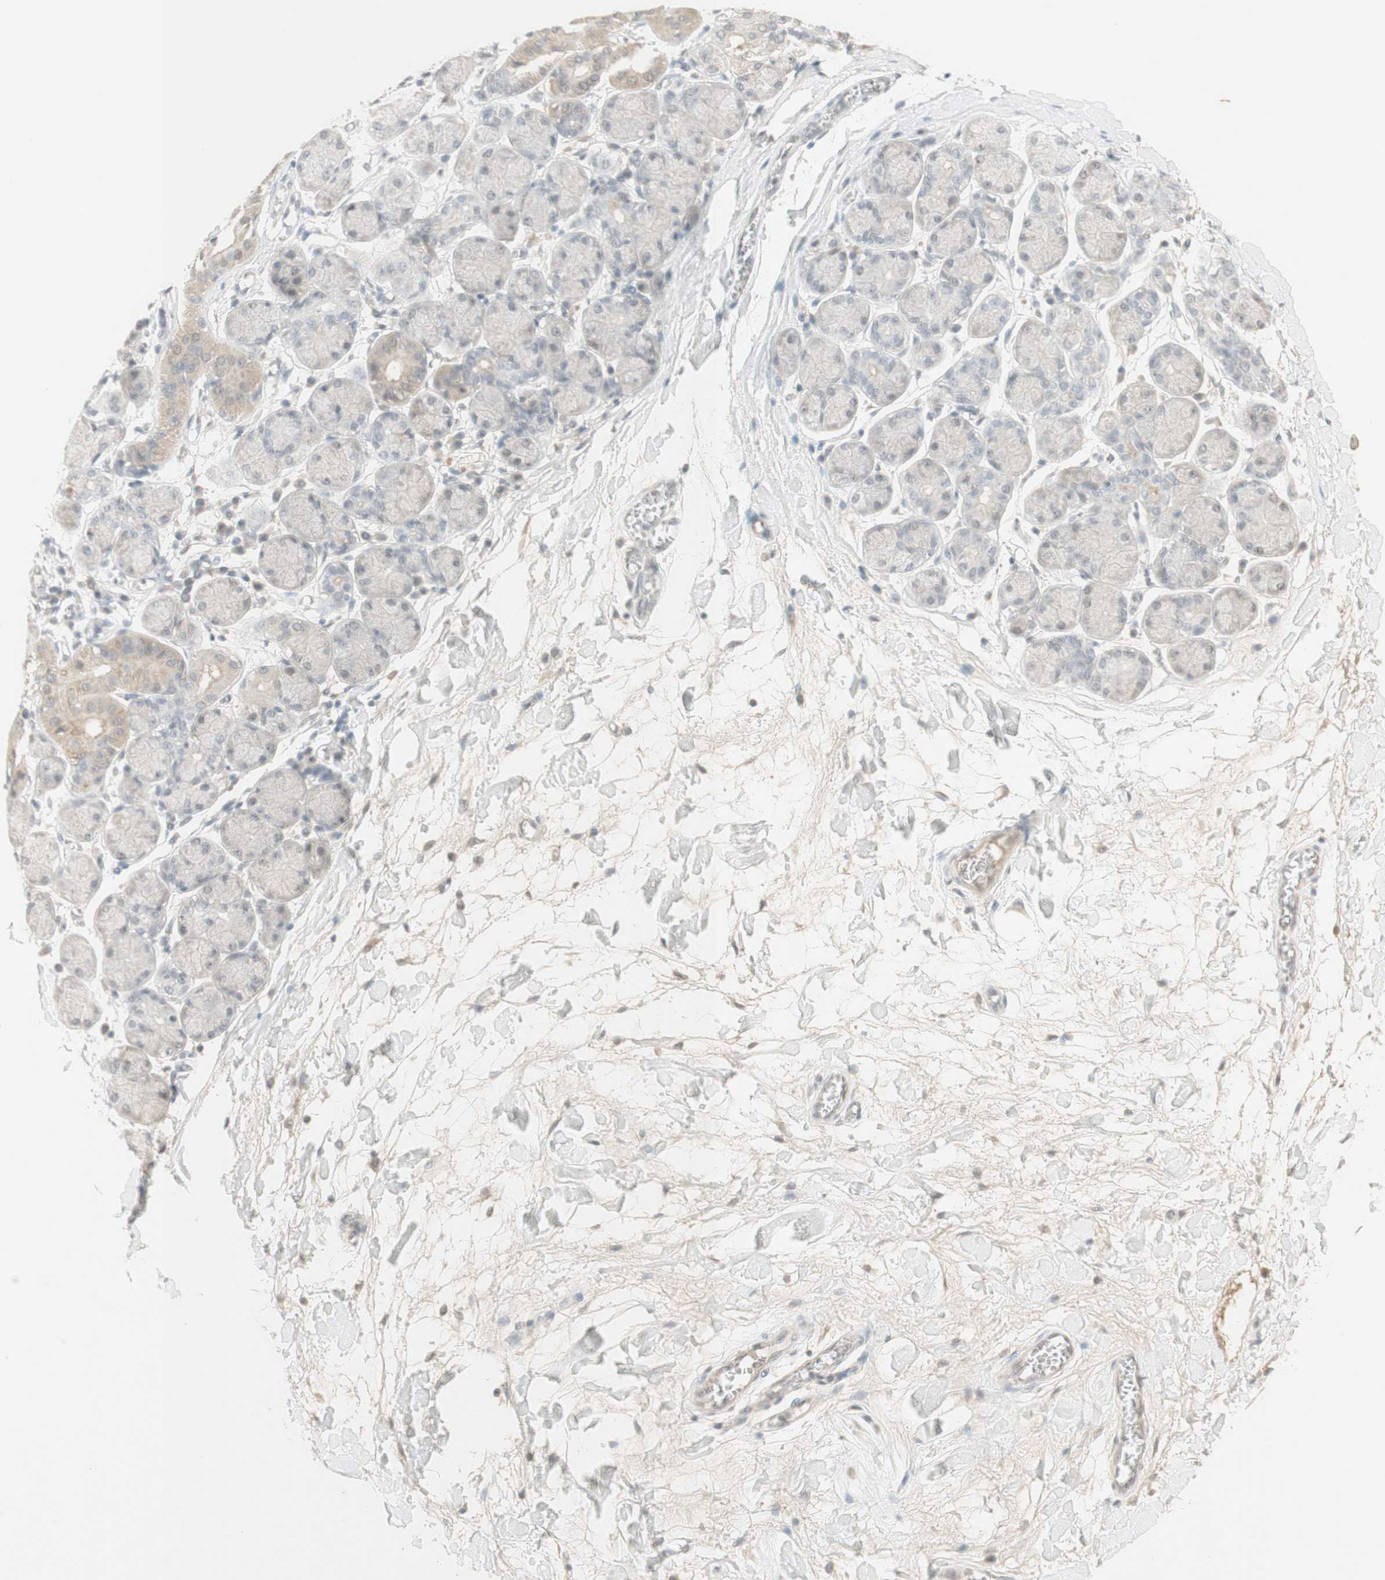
{"staining": {"intensity": "negative", "quantity": "none", "location": "none"}, "tissue": "salivary gland", "cell_type": "Glandular cells", "image_type": "normal", "snomed": [{"axis": "morphology", "description": "Normal tissue, NOS"}, {"axis": "topography", "description": "Salivary gland"}], "caption": "High power microscopy histopathology image of an IHC image of normal salivary gland, revealing no significant staining in glandular cells. Brightfield microscopy of immunohistochemistry (IHC) stained with DAB (3,3'-diaminobenzidine) (brown) and hematoxylin (blue), captured at high magnification.", "gene": "PLCD4", "patient": {"sex": "female", "age": 24}}